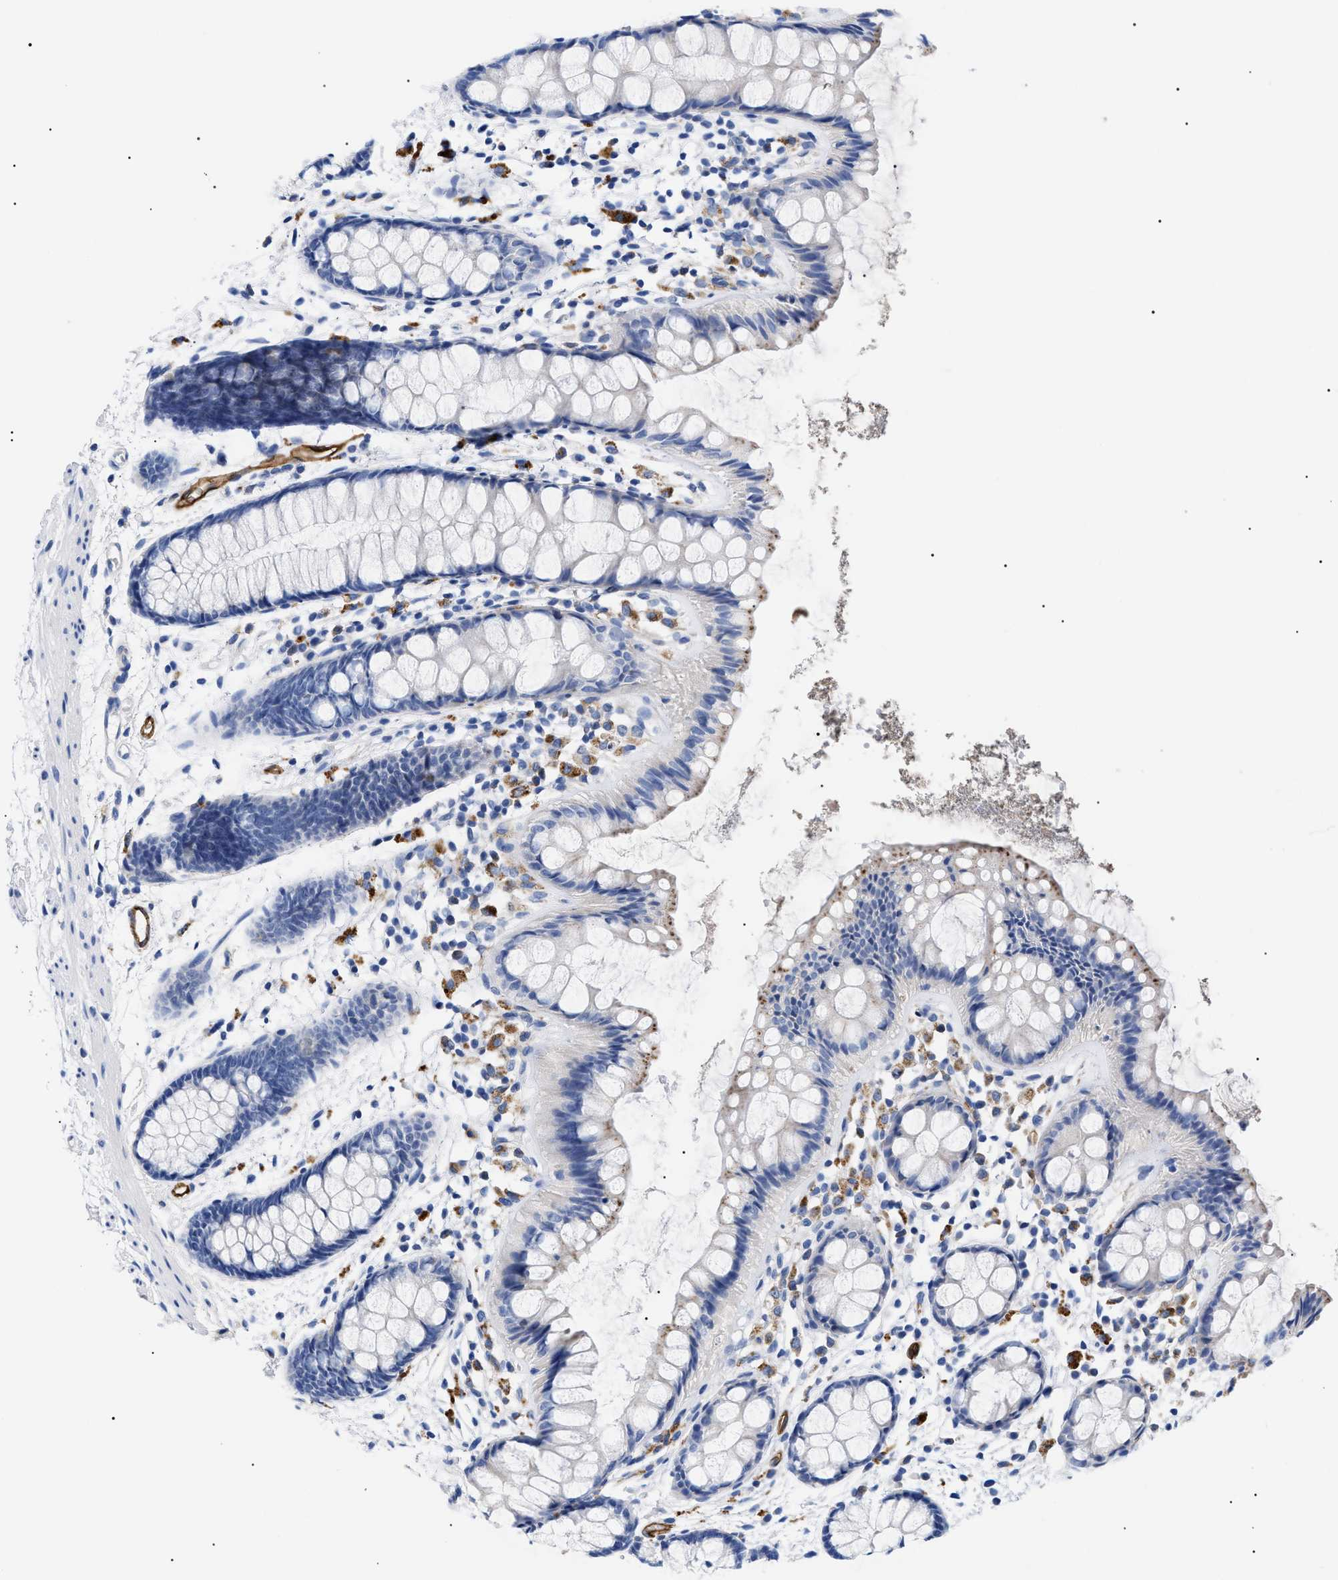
{"staining": {"intensity": "negative", "quantity": "none", "location": "none"}, "tissue": "rectum", "cell_type": "Glandular cells", "image_type": "normal", "snomed": [{"axis": "morphology", "description": "Normal tissue, NOS"}, {"axis": "topography", "description": "Rectum"}], "caption": "This is an immunohistochemistry image of normal human rectum. There is no positivity in glandular cells.", "gene": "ACKR1", "patient": {"sex": "female", "age": 66}}